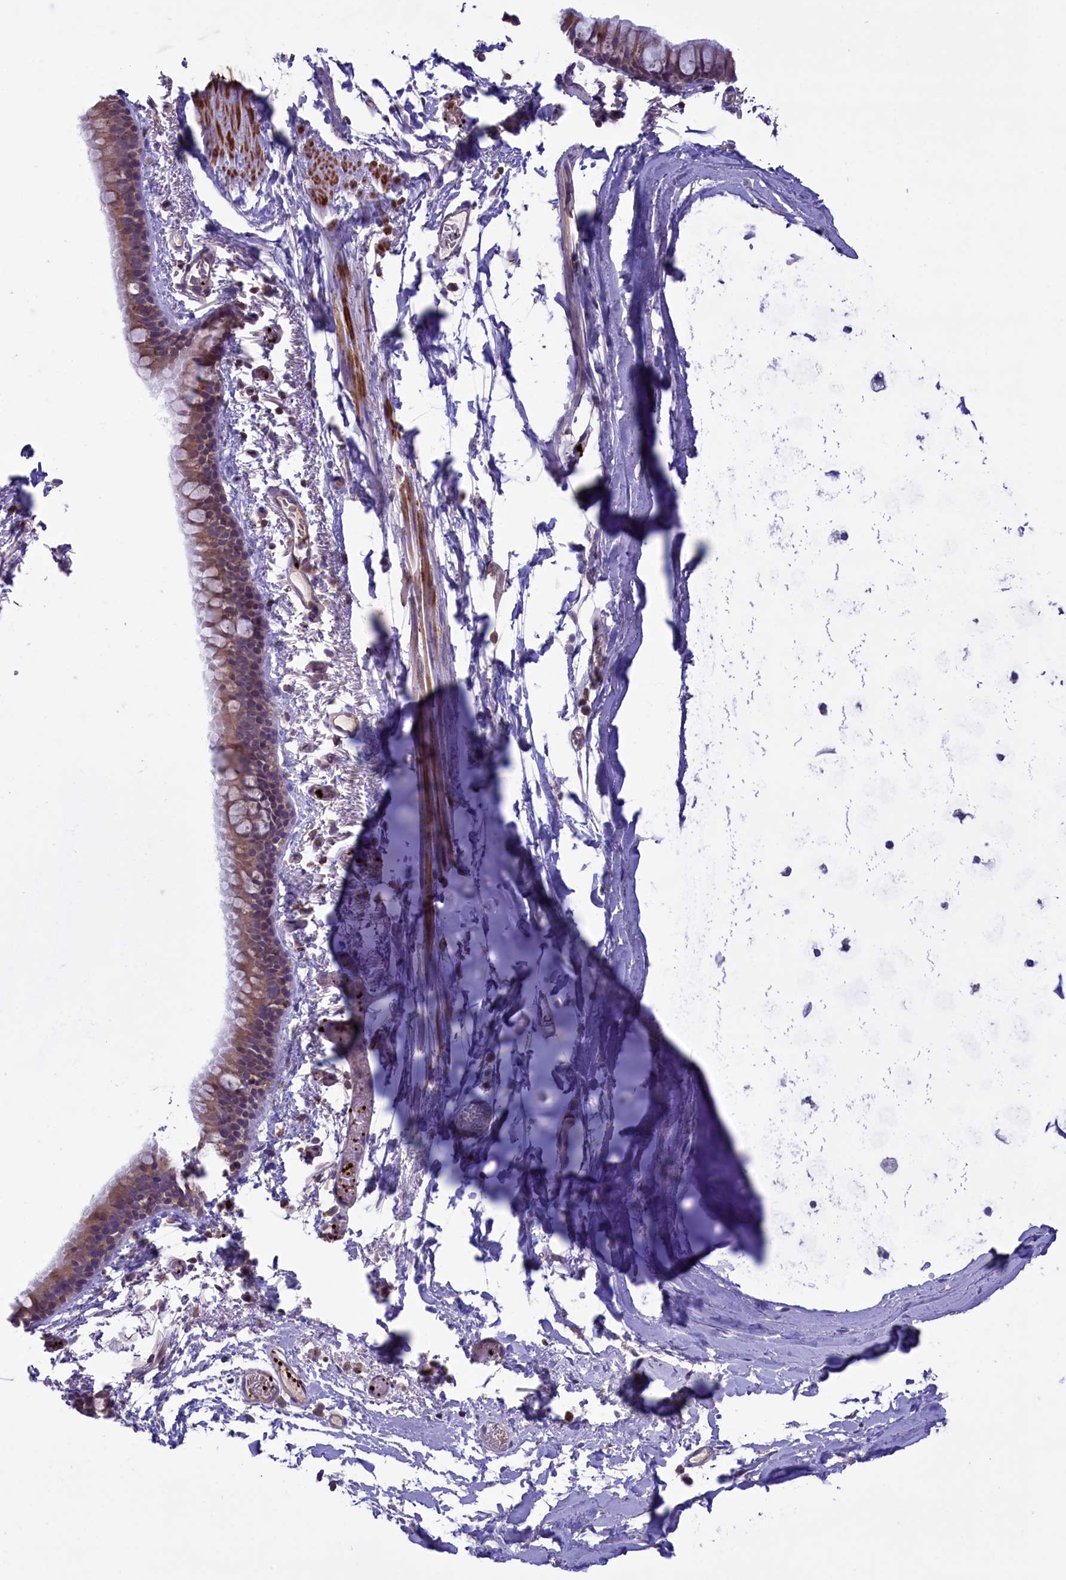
{"staining": {"intensity": "weak", "quantity": ">75%", "location": "cytoplasmic/membranous"}, "tissue": "bronchus", "cell_type": "Respiratory epithelial cells", "image_type": "normal", "snomed": [{"axis": "morphology", "description": "Normal tissue, NOS"}, {"axis": "topography", "description": "Cartilage tissue"}], "caption": "Benign bronchus was stained to show a protein in brown. There is low levels of weak cytoplasmic/membranous staining in approximately >75% of respiratory epithelial cells.", "gene": "HEATR3", "patient": {"sex": "male", "age": 63}}